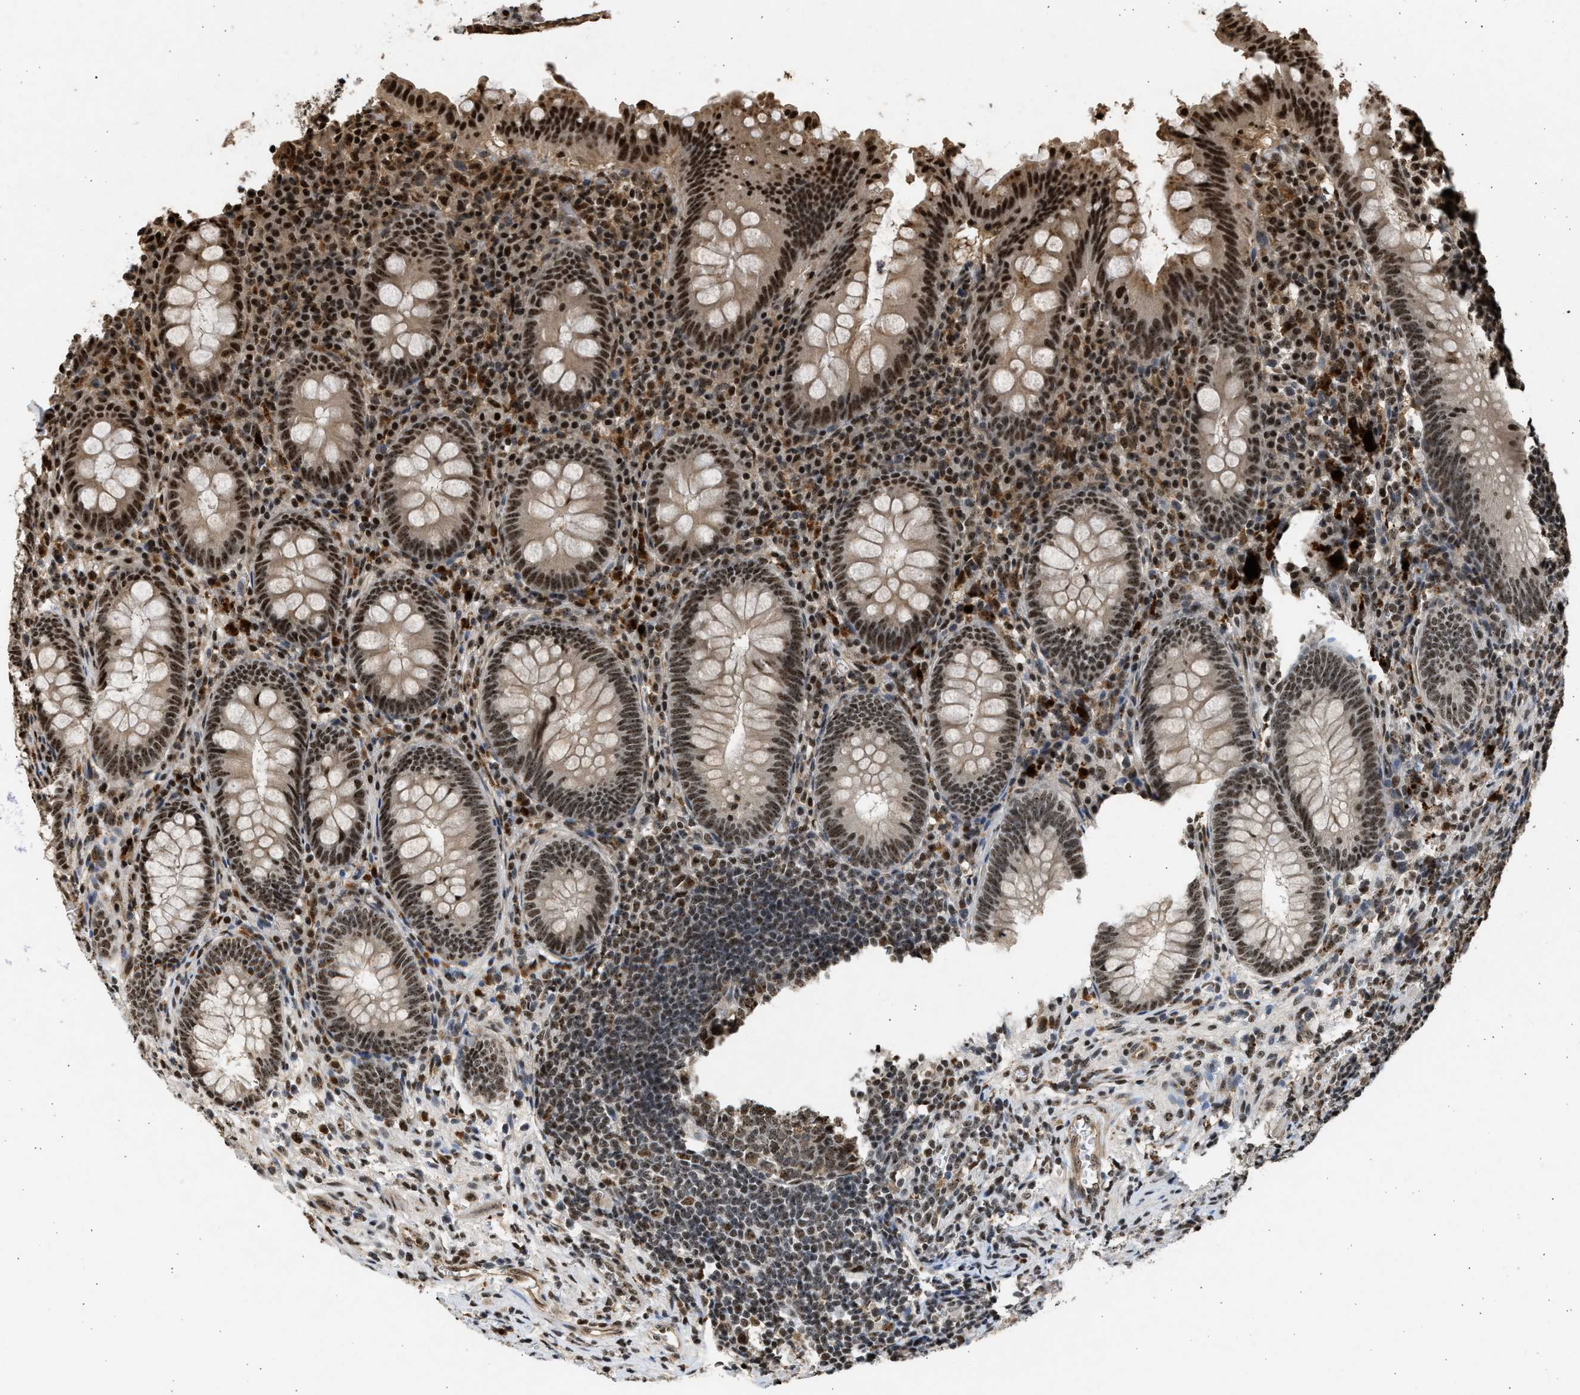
{"staining": {"intensity": "strong", "quantity": ">75%", "location": "cytoplasmic/membranous,nuclear"}, "tissue": "appendix", "cell_type": "Glandular cells", "image_type": "normal", "snomed": [{"axis": "morphology", "description": "Normal tissue, NOS"}, {"axis": "topography", "description": "Appendix"}], "caption": "Immunohistochemistry (IHC) (DAB) staining of unremarkable appendix exhibits strong cytoplasmic/membranous,nuclear protein expression in approximately >75% of glandular cells.", "gene": "TFDP2", "patient": {"sex": "male", "age": 56}}